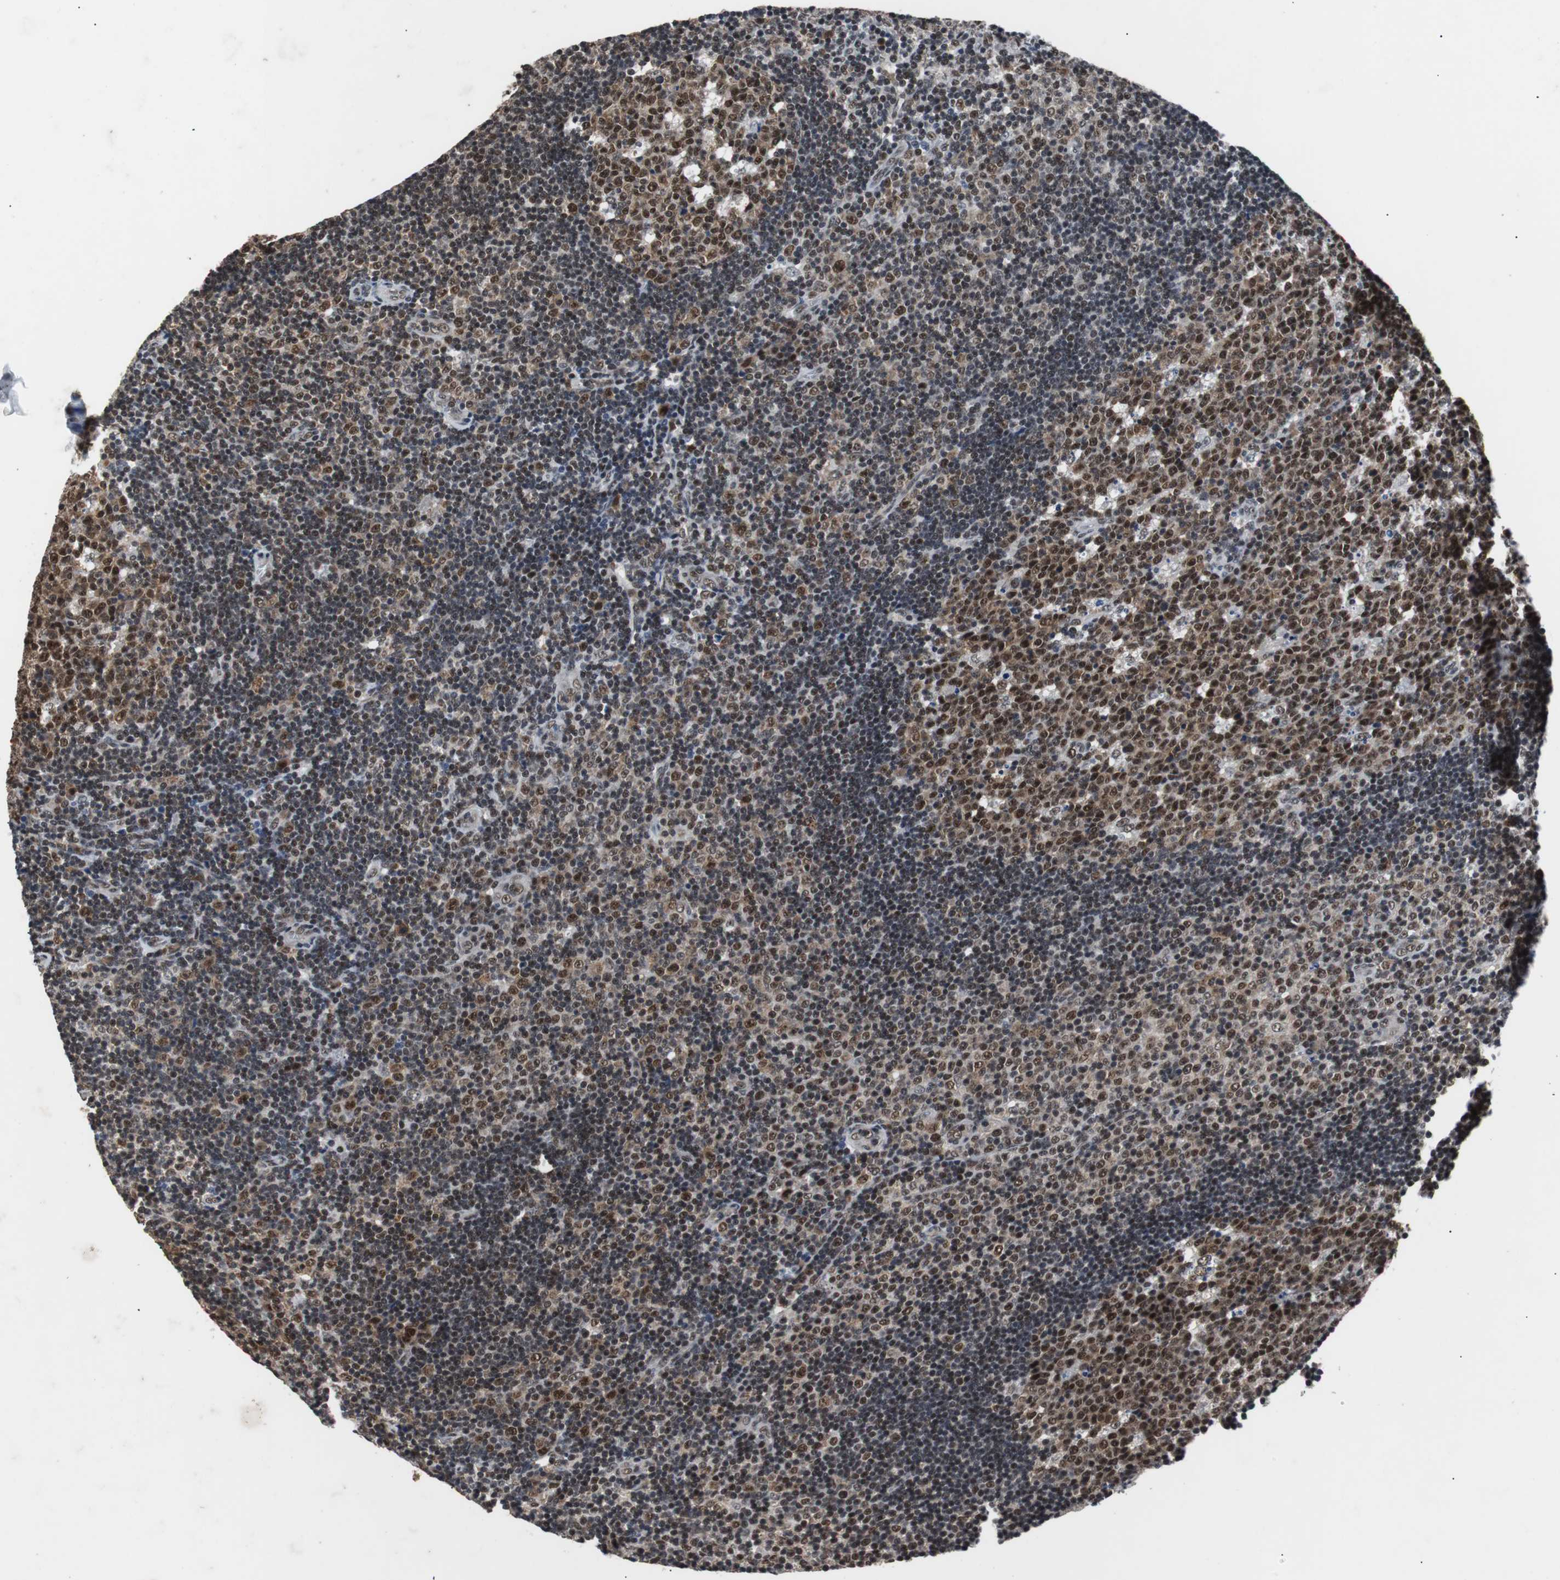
{"staining": {"intensity": "strong", "quantity": "25%-75%", "location": "nuclear"}, "tissue": "lymph node", "cell_type": "Germinal center cells", "image_type": "normal", "snomed": [{"axis": "morphology", "description": "Normal tissue, NOS"}, {"axis": "topography", "description": "Lymph node"}, {"axis": "topography", "description": "Salivary gland"}], "caption": "Protein analysis of unremarkable lymph node reveals strong nuclear expression in about 25%-75% of germinal center cells. (DAB (3,3'-diaminobenzidine) = brown stain, brightfield microscopy at high magnification).", "gene": "USP28", "patient": {"sex": "male", "age": 8}}